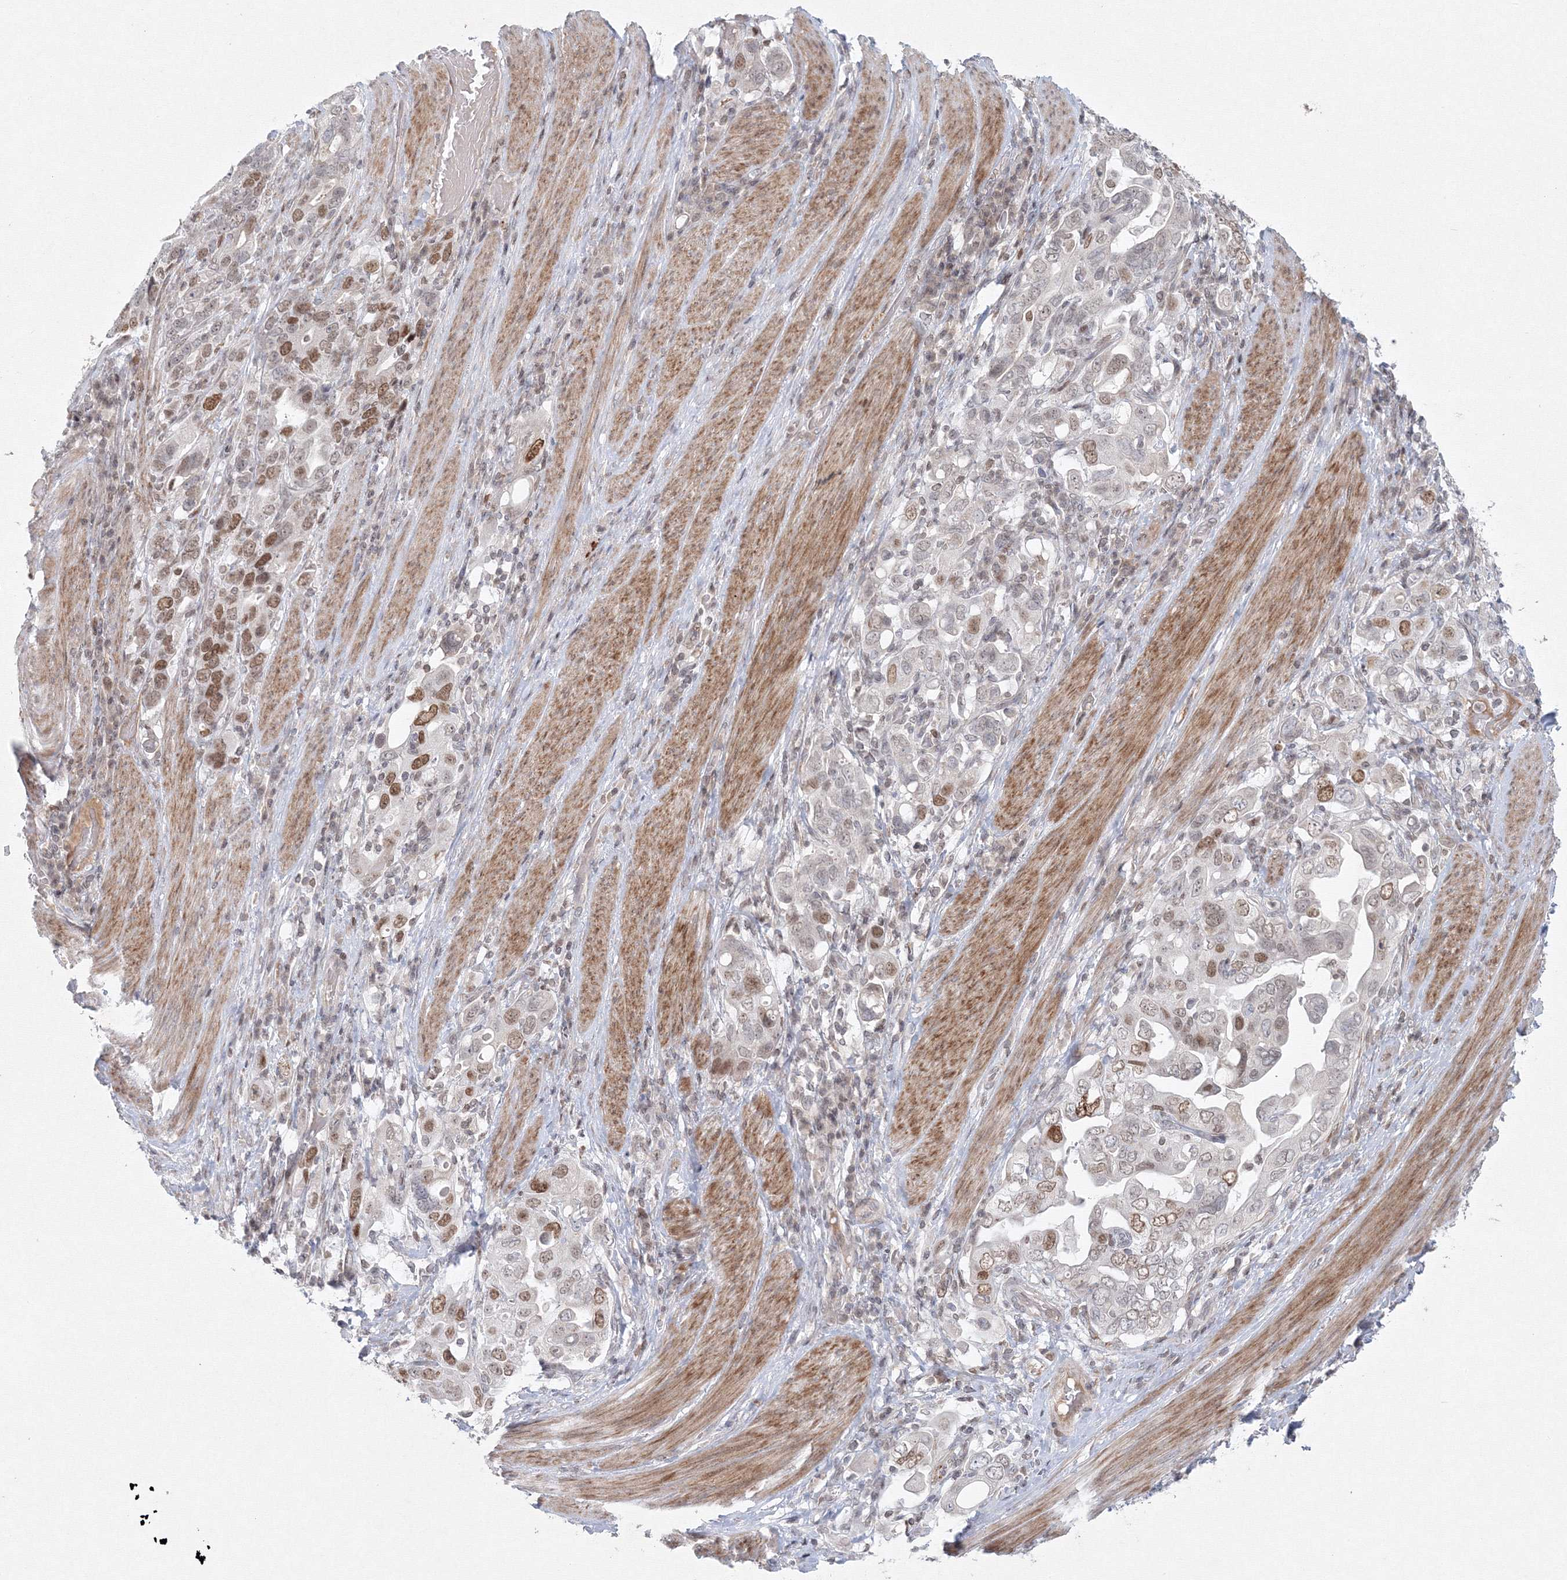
{"staining": {"intensity": "weak", "quantity": "<25%", "location": "nuclear"}, "tissue": "stomach cancer", "cell_type": "Tumor cells", "image_type": "cancer", "snomed": [{"axis": "morphology", "description": "Adenocarcinoma, NOS"}, {"axis": "topography", "description": "Stomach, upper"}], "caption": "An IHC histopathology image of adenocarcinoma (stomach) is shown. There is no staining in tumor cells of adenocarcinoma (stomach).", "gene": "KIF4A", "patient": {"sex": "male", "age": 62}}